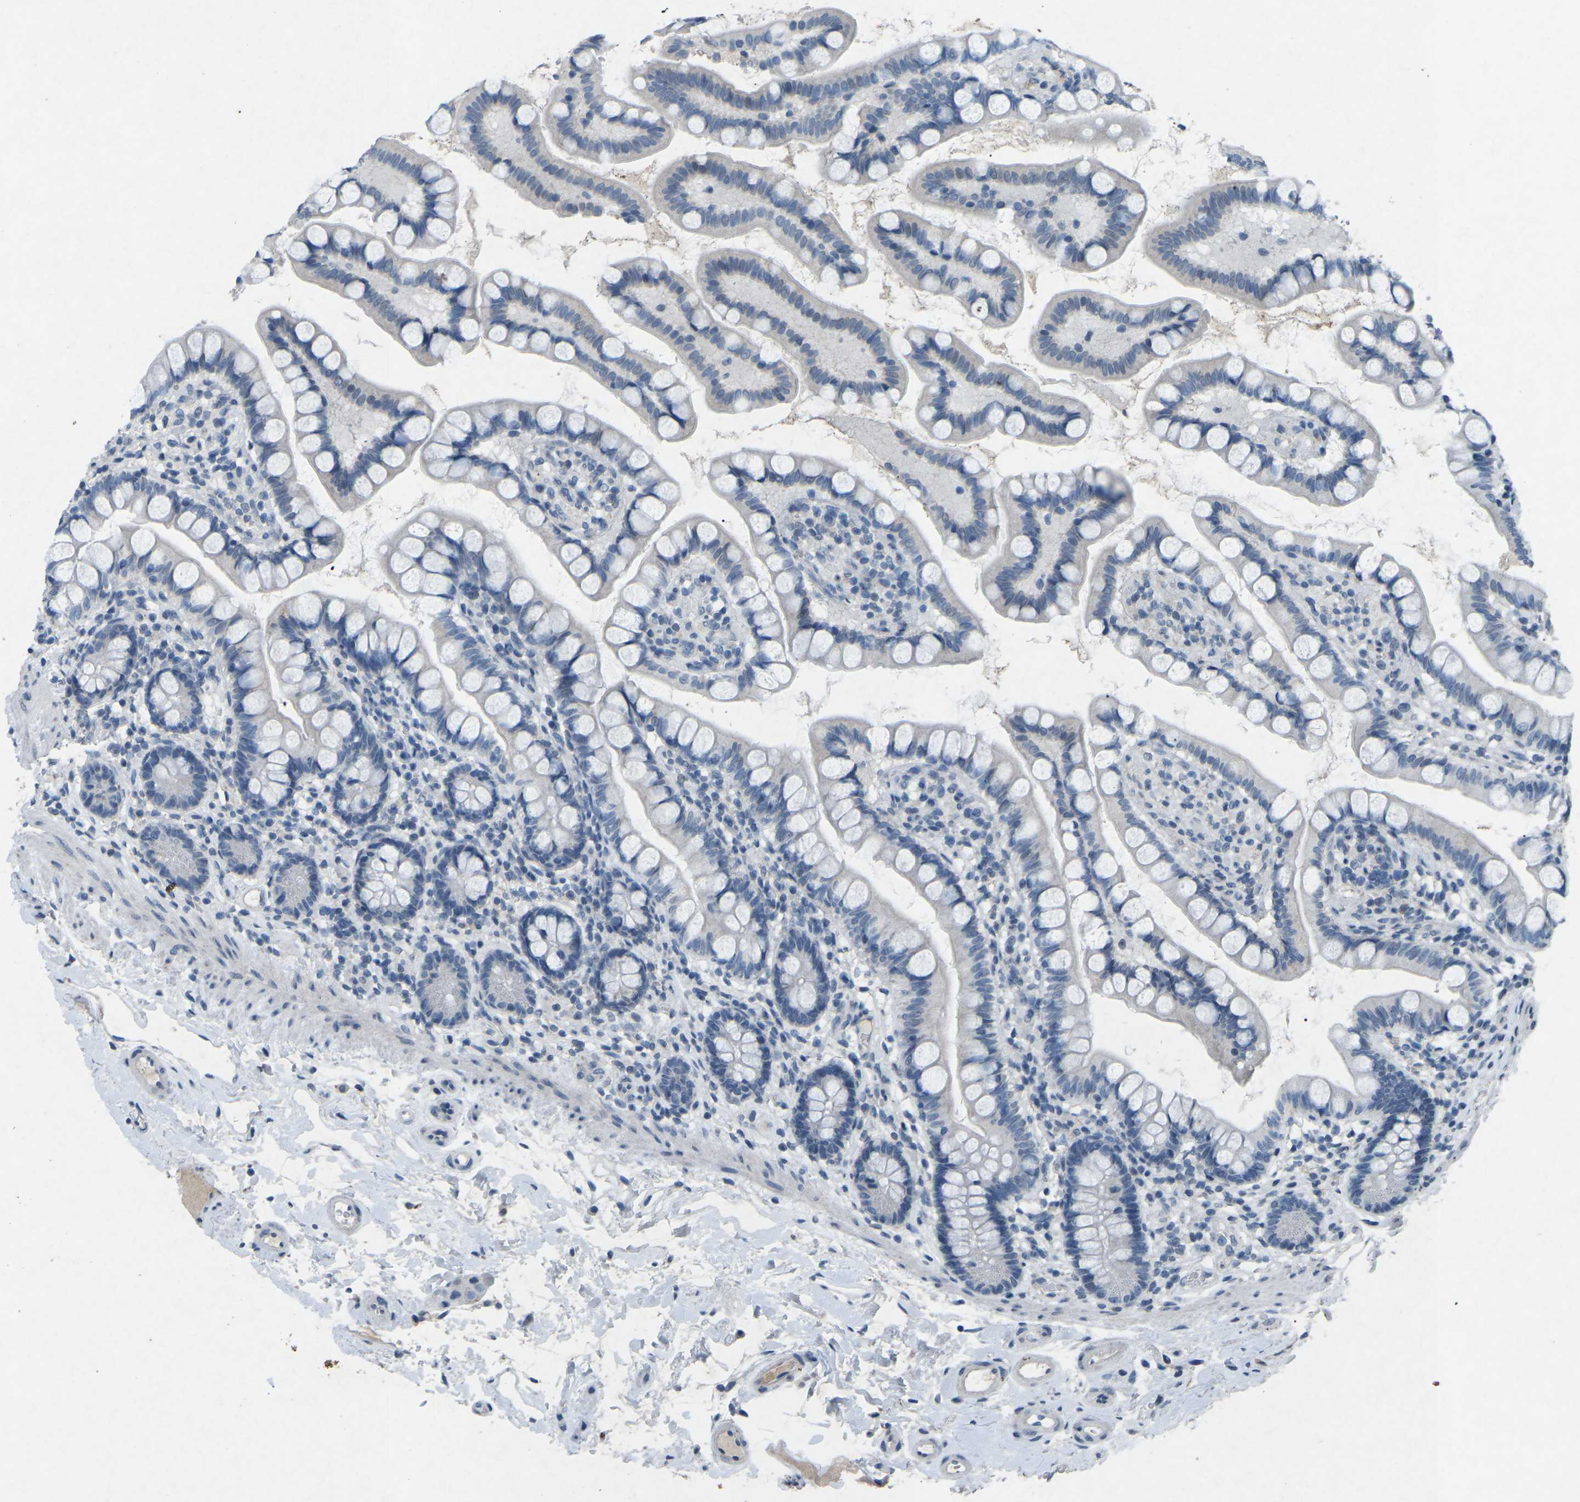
{"staining": {"intensity": "negative", "quantity": "none", "location": "none"}, "tissue": "small intestine", "cell_type": "Glandular cells", "image_type": "normal", "snomed": [{"axis": "morphology", "description": "Normal tissue, NOS"}, {"axis": "topography", "description": "Small intestine"}], "caption": "This is an immunohistochemistry histopathology image of benign human small intestine. There is no staining in glandular cells.", "gene": "A1BG", "patient": {"sex": "female", "age": 84}}